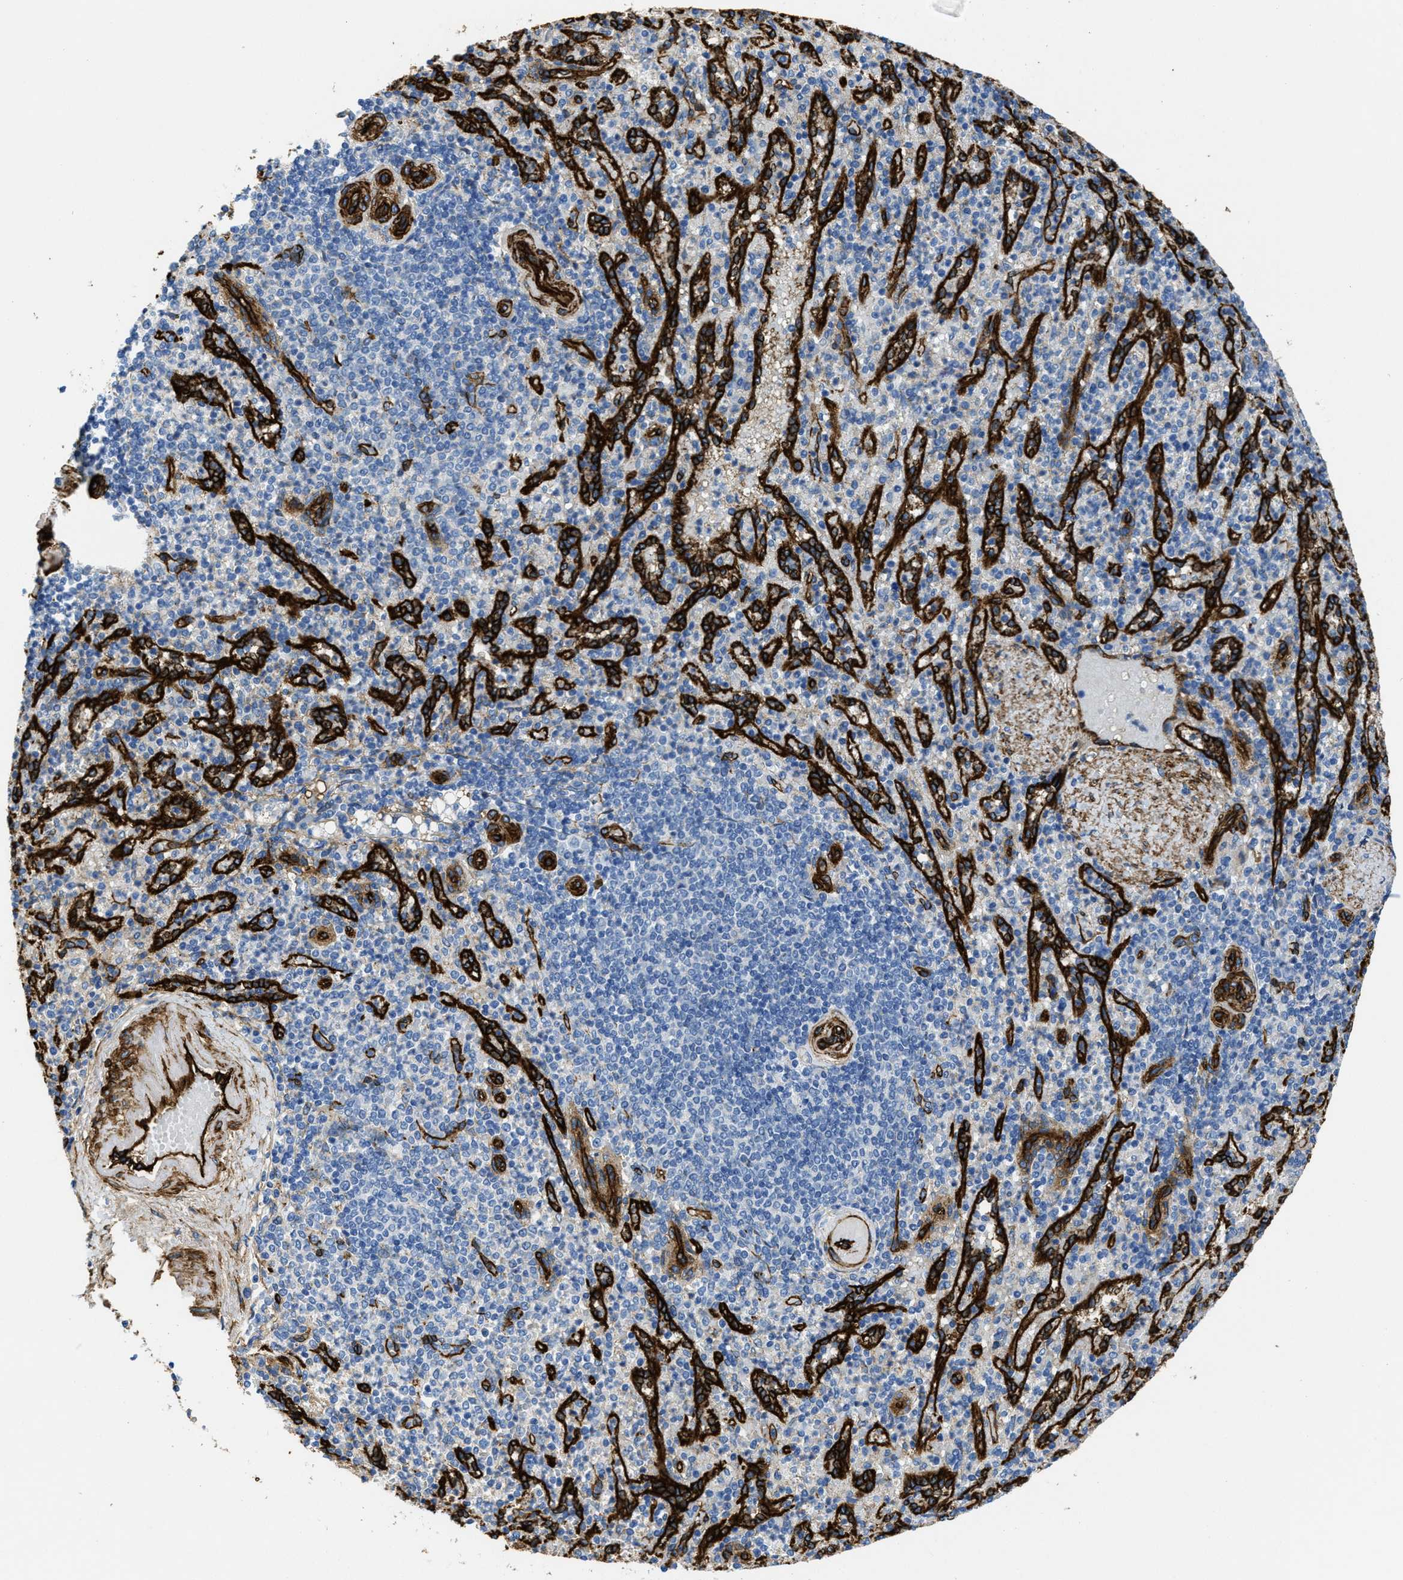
{"staining": {"intensity": "negative", "quantity": "none", "location": "none"}, "tissue": "spleen", "cell_type": "Cells in red pulp", "image_type": "normal", "snomed": [{"axis": "morphology", "description": "Normal tissue, NOS"}, {"axis": "topography", "description": "Spleen"}], "caption": "IHC photomicrograph of benign spleen: spleen stained with DAB exhibits no significant protein expression in cells in red pulp.", "gene": "NAB1", "patient": {"sex": "female", "age": 74}}